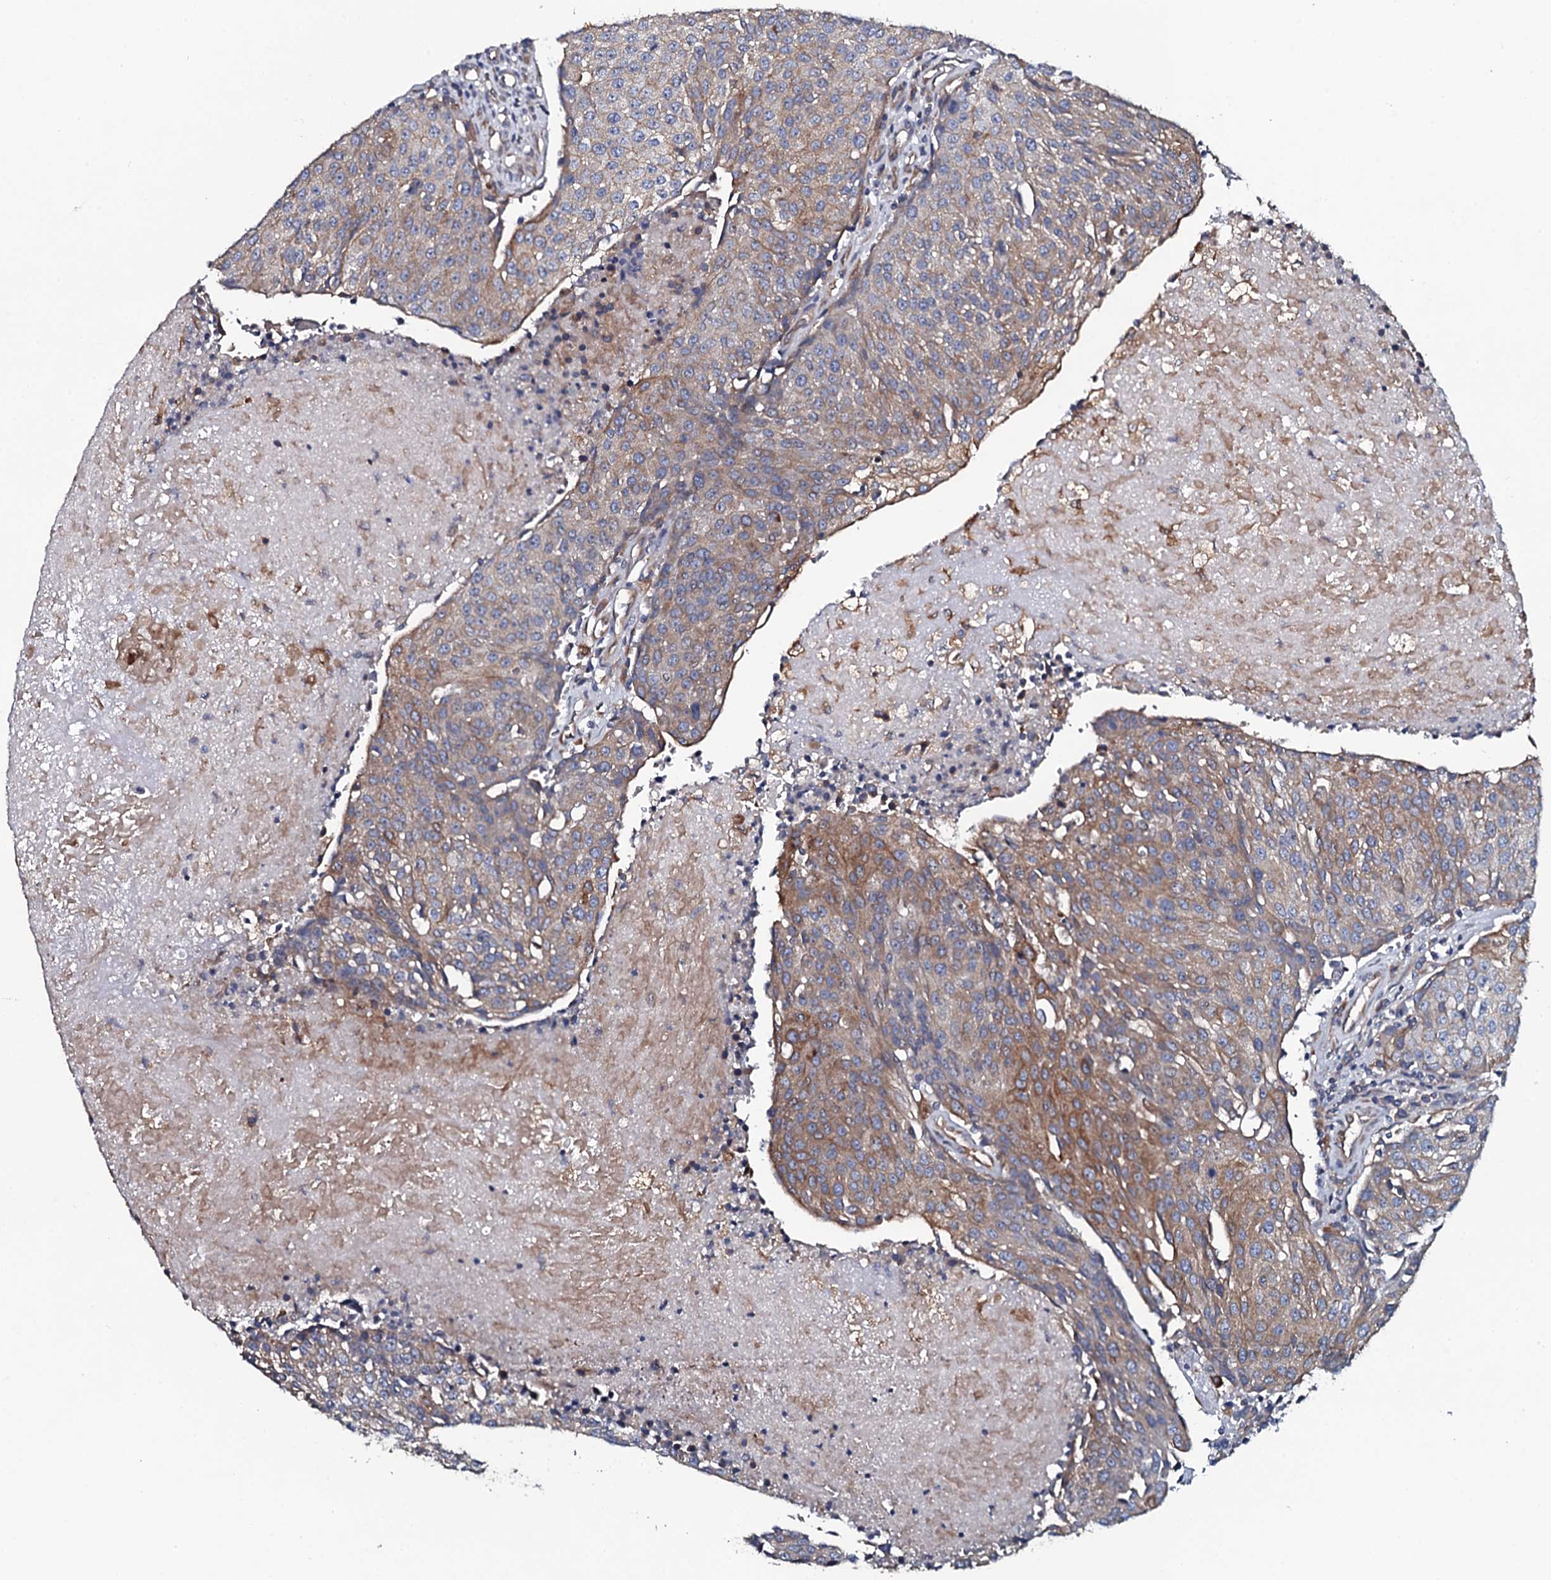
{"staining": {"intensity": "moderate", "quantity": "25%-75%", "location": "cytoplasmic/membranous"}, "tissue": "urothelial cancer", "cell_type": "Tumor cells", "image_type": "cancer", "snomed": [{"axis": "morphology", "description": "Urothelial carcinoma, High grade"}, {"axis": "topography", "description": "Urinary bladder"}], "caption": "Tumor cells show medium levels of moderate cytoplasmic/membranous expression in about 25%-75% of cells in human urothelial carcinoma (high-grade). (DAB (3,3'-diaminobenzidine) IHC, brown staining for protein, blue staining for nuclei).", "gene": "TMEM151A", "patient": {"sex": "female", "age": 85}}